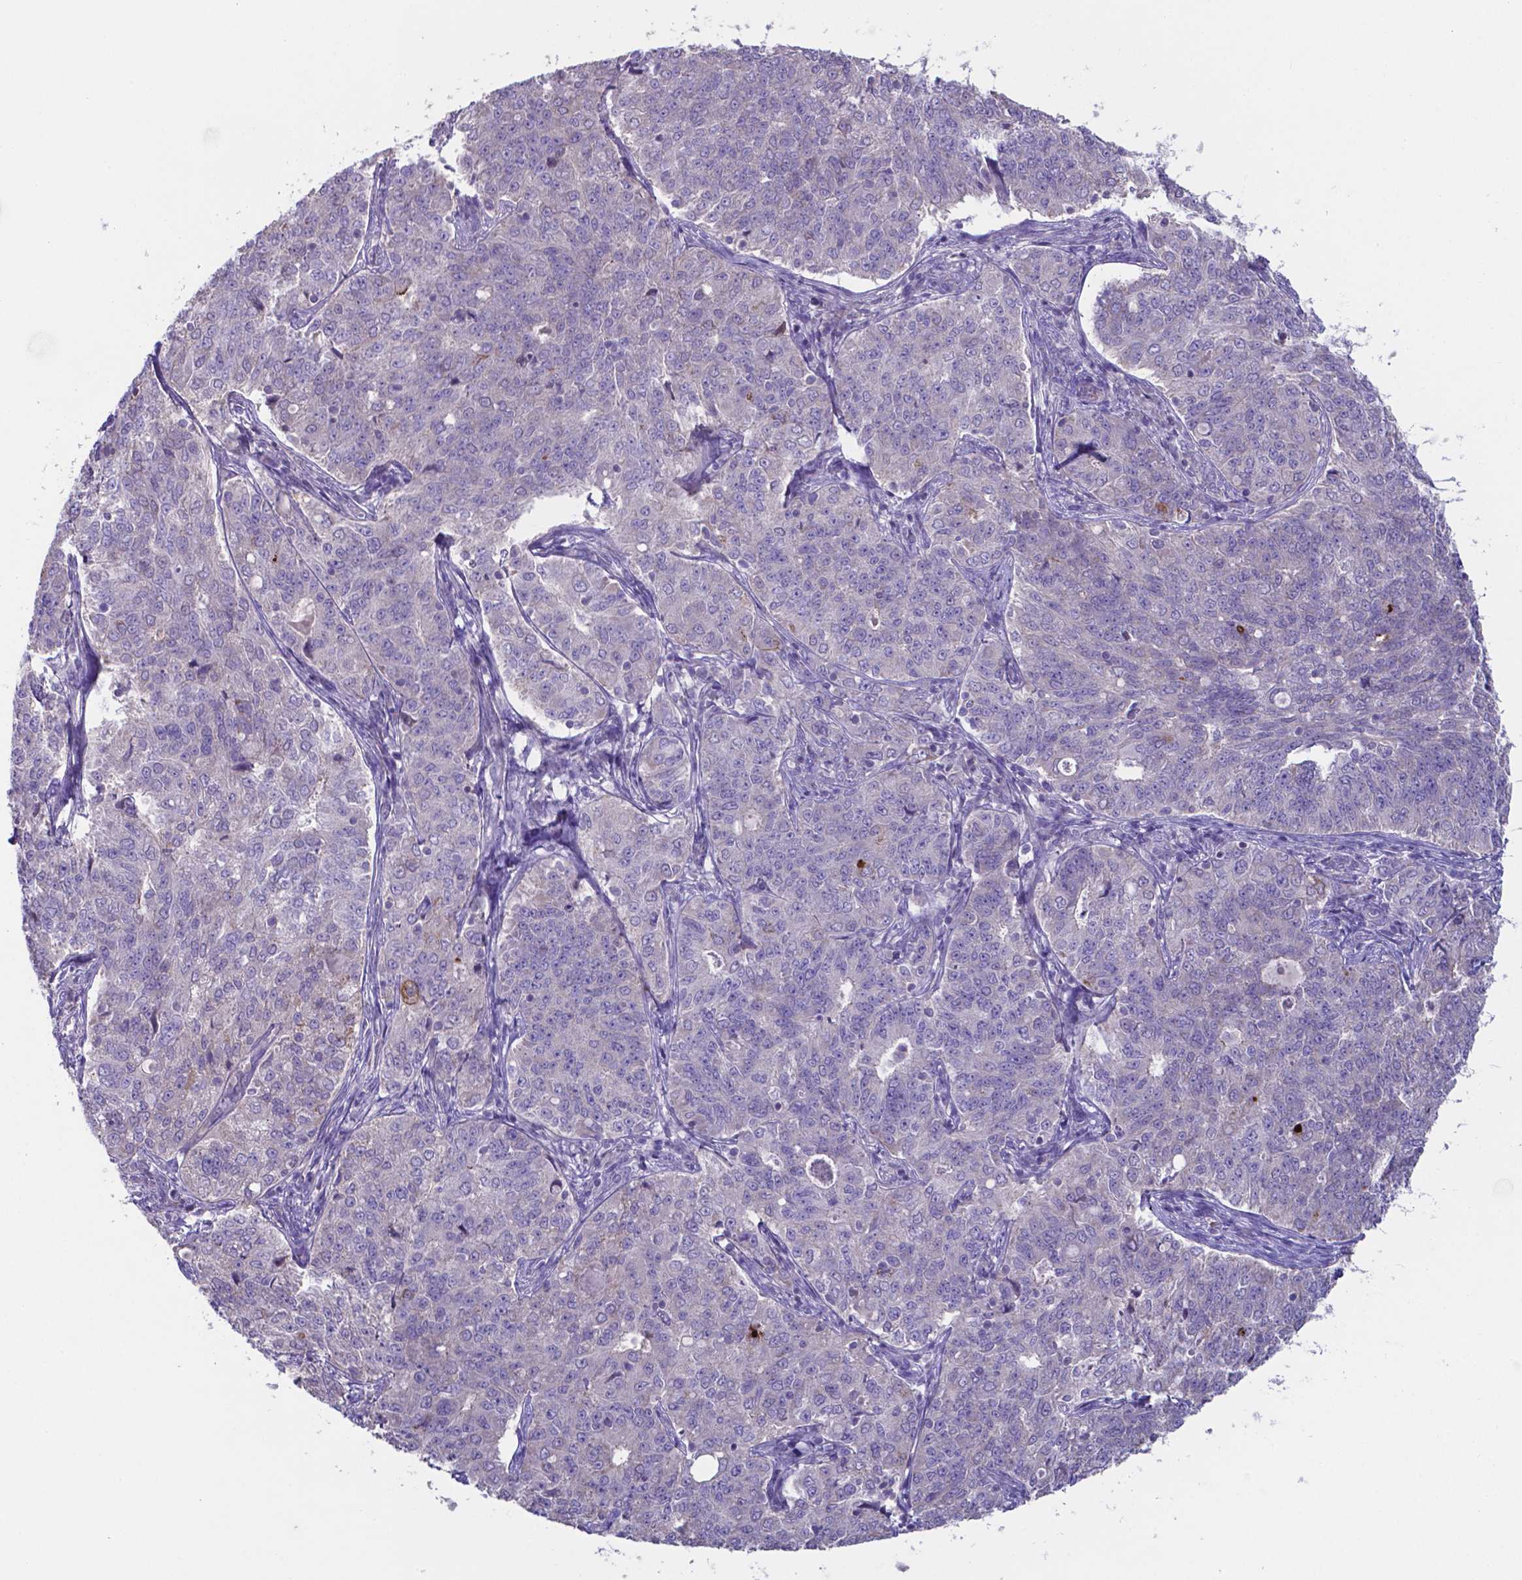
{"staining": {"intensity": "negative", "quantity": "none", "location": "none"}, "tissue": "endometrial cancer", "cell_type": "Tumor cells", "image_type": "cancer", "snomed": [{"axis": "morphology", "description": "Adenocarcinoma, NOS"}, {"axis": "topography", "description": "Endometrium"}], "caption": "DAB immunohistochemical staining of endometrial cancer (adenocarcinoma) exhibits no significant expression in tumor cells.", "gene": "TYRO3", "patient": {"sex": "female", "age": 43}}